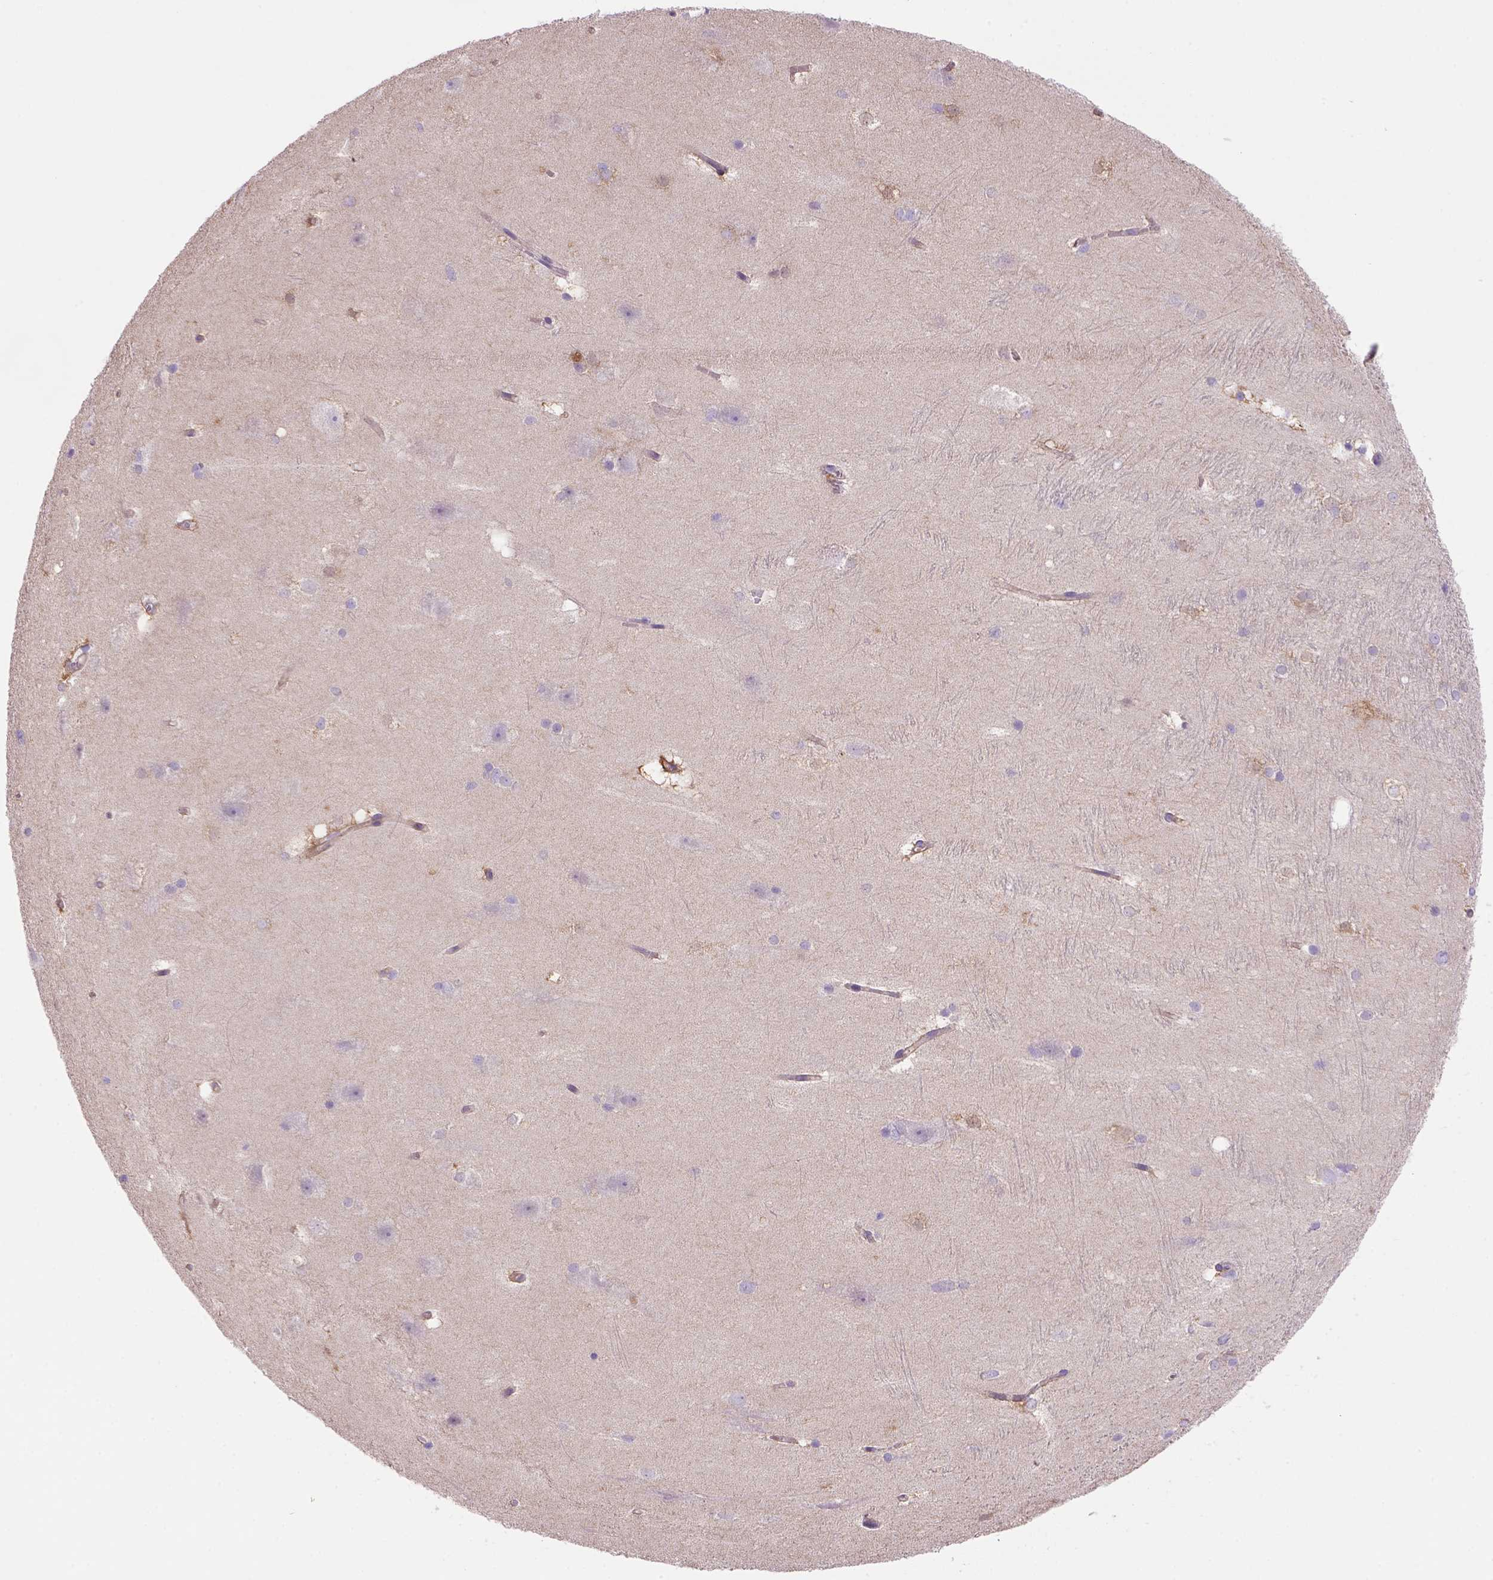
{"staining": {"intensity": "negative", "quantity": "none", "location": "none"}, "tissue": "hippocampus", "cell_type": "Glial cells", "image_type": "normal", "snomed": [{"axis": "morphology", "description": "Normal tissue, NOS"}, {"axis": "topography", "description": "Cerebral cortex"}, {"axis": "topography", "description": "Hippocampus"}], "caption": "This histopathology image is of normal hippocampus stained with immunohistochemistry (IHC) to label a protein in brown with the nuclei are counter-stained blue. There is no expression in glial cells.", "gene": "PEX12", "patient": {"sex": "female", "age": 19}}